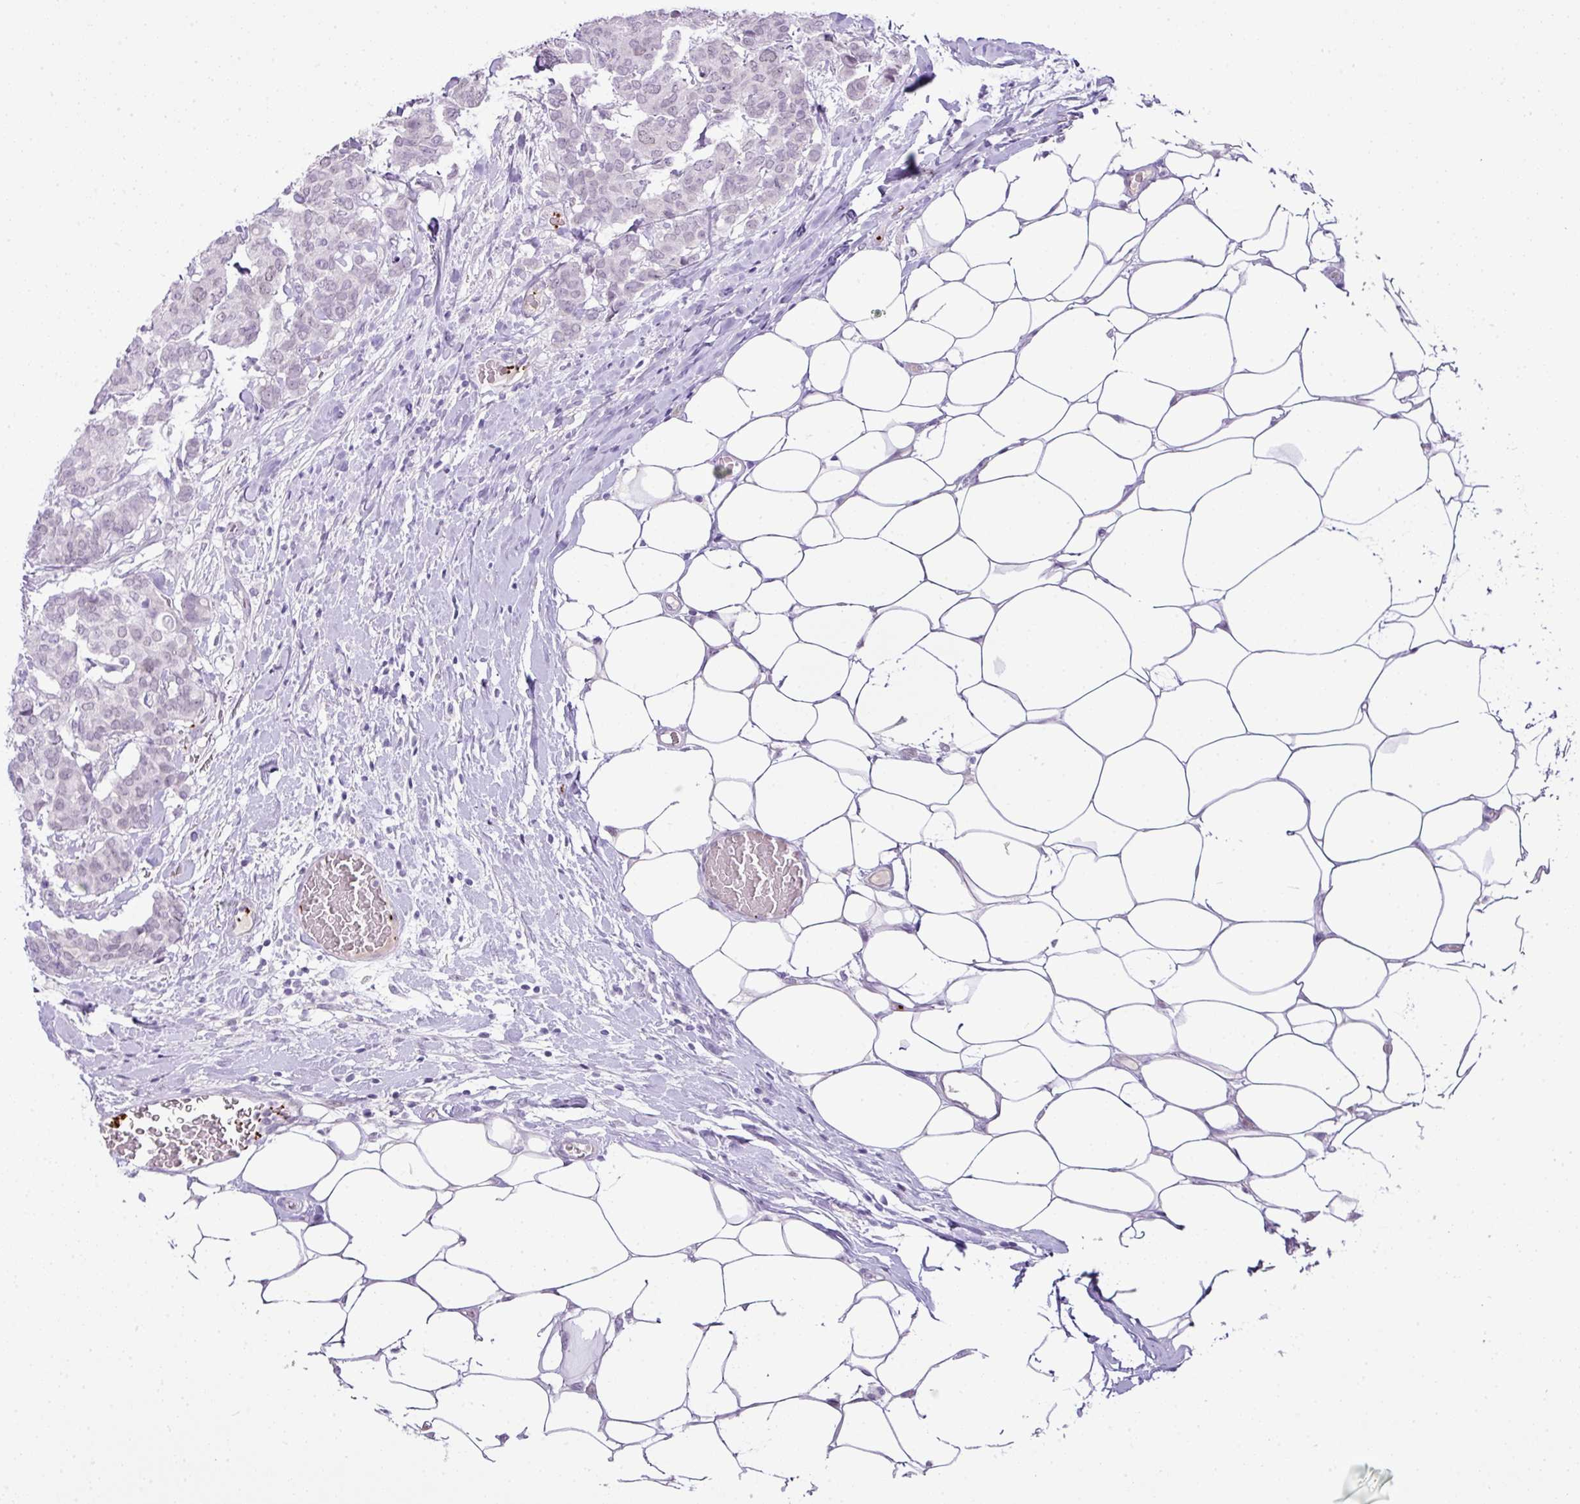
{"staining": {"intensity": "negative", "quantity": "none", "location": "none"}, "tissue": "breast cancer", "cell_type": "Tumor cells", "image_type": "cancer", "snomed": [{"axis": "morphology", "description": "Duct carcinoma"}, {"axis": "topography", "description": "Breast"}], "caption": "This is an immunohistochemistry histopathology image of breast cancer. There is no expression in tumor cells.", "gene": "CMTM5", "patient": {"sex": "female", "age": 75}}